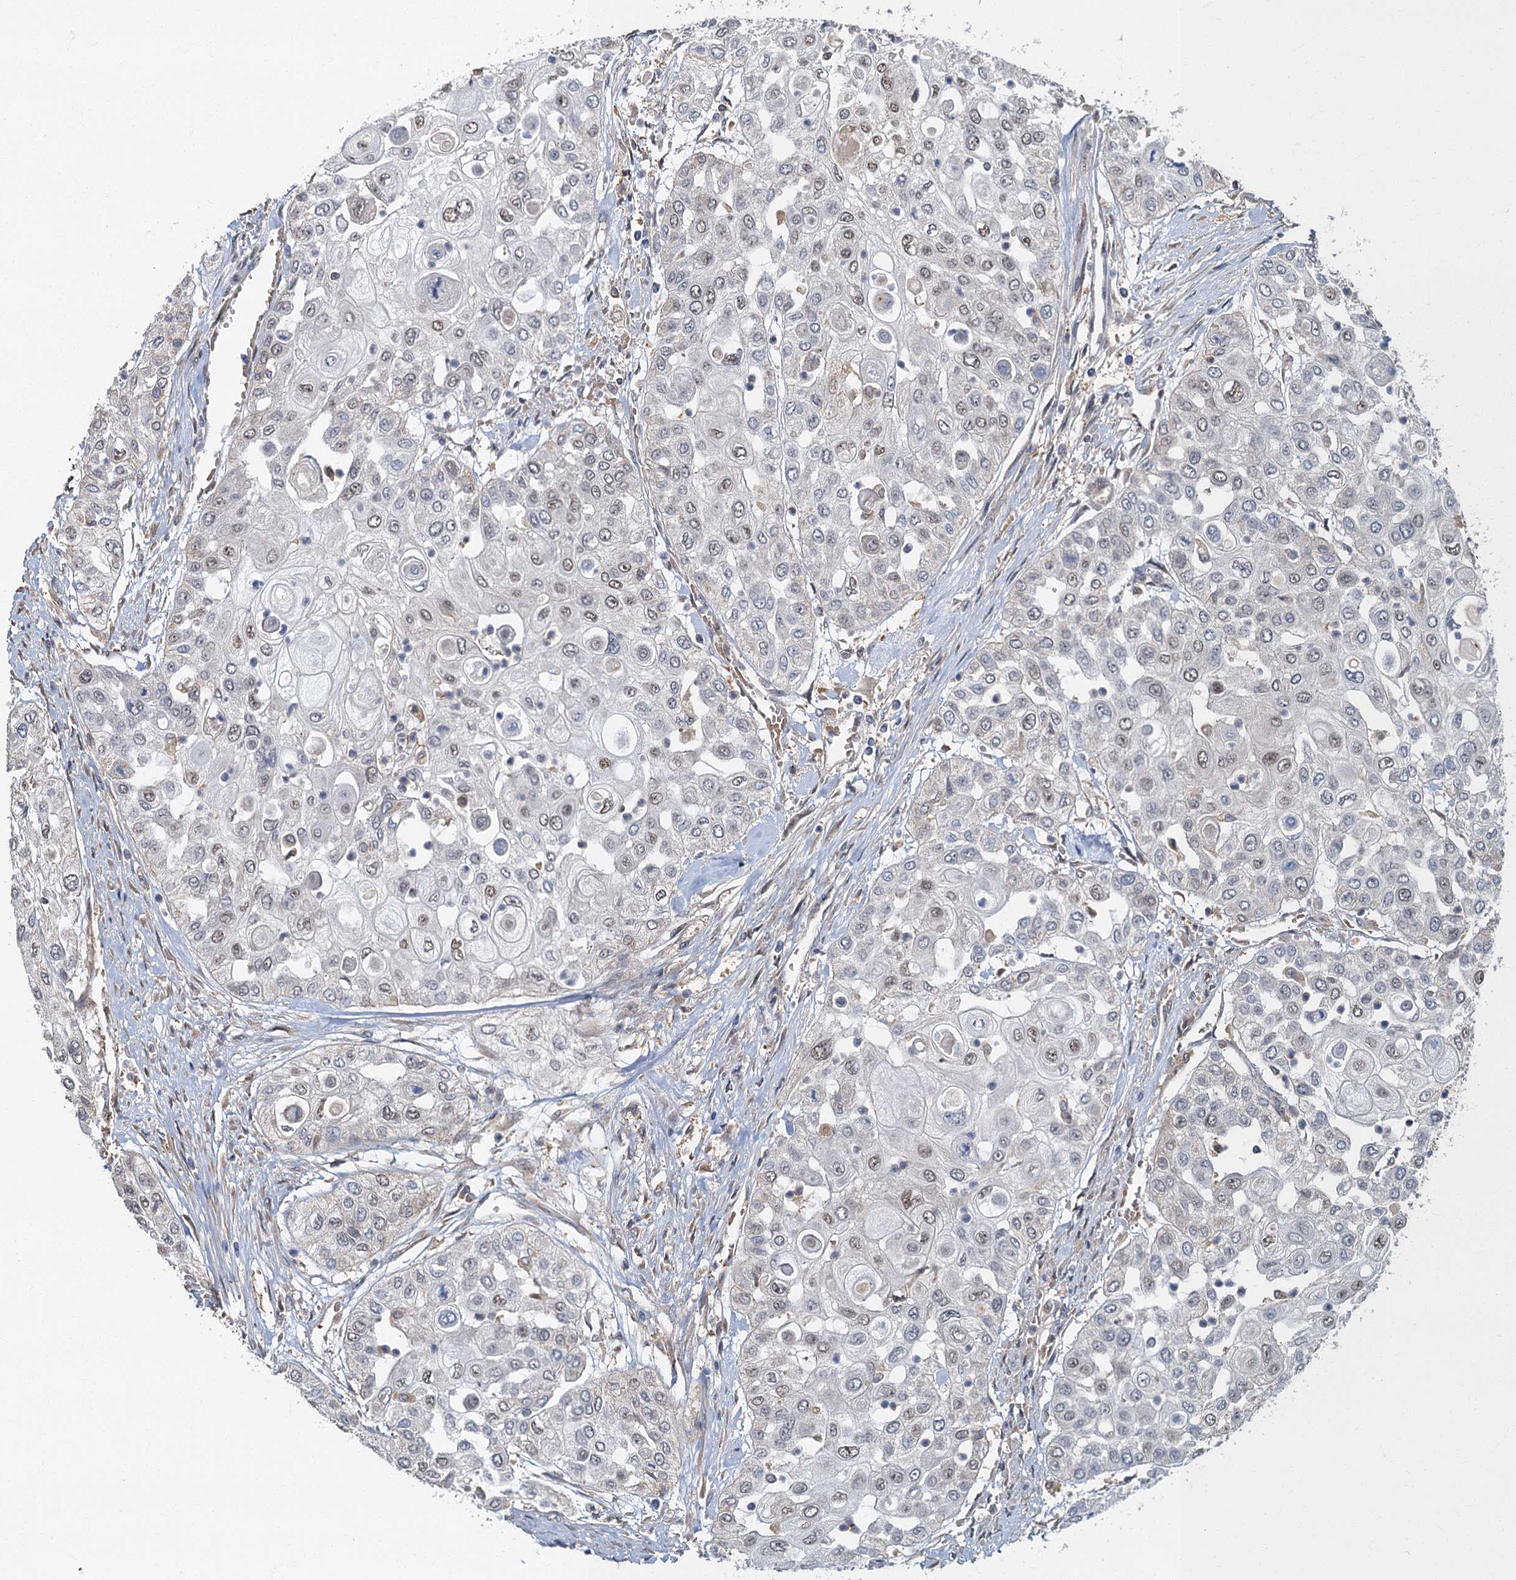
{"staining": {"intensity": "weak", "quantity": "<25%", "location": "nuclear"}, "tissue": "urothelial cancer", "cell_type": "Tumor cells", "image_type": "cancer", "snomed": [{"axis": "morphology", "description": "Urothelial carcinoma, High grade"}, {"axis": "topography", "description": "Urinary bladder"}], "caption": "Urothelial cancer was stained to show a protein in brown. There is no significant staining in tumor cells.", "gene": "TBCK", "patient": {"sex": "female", "age": 79}}